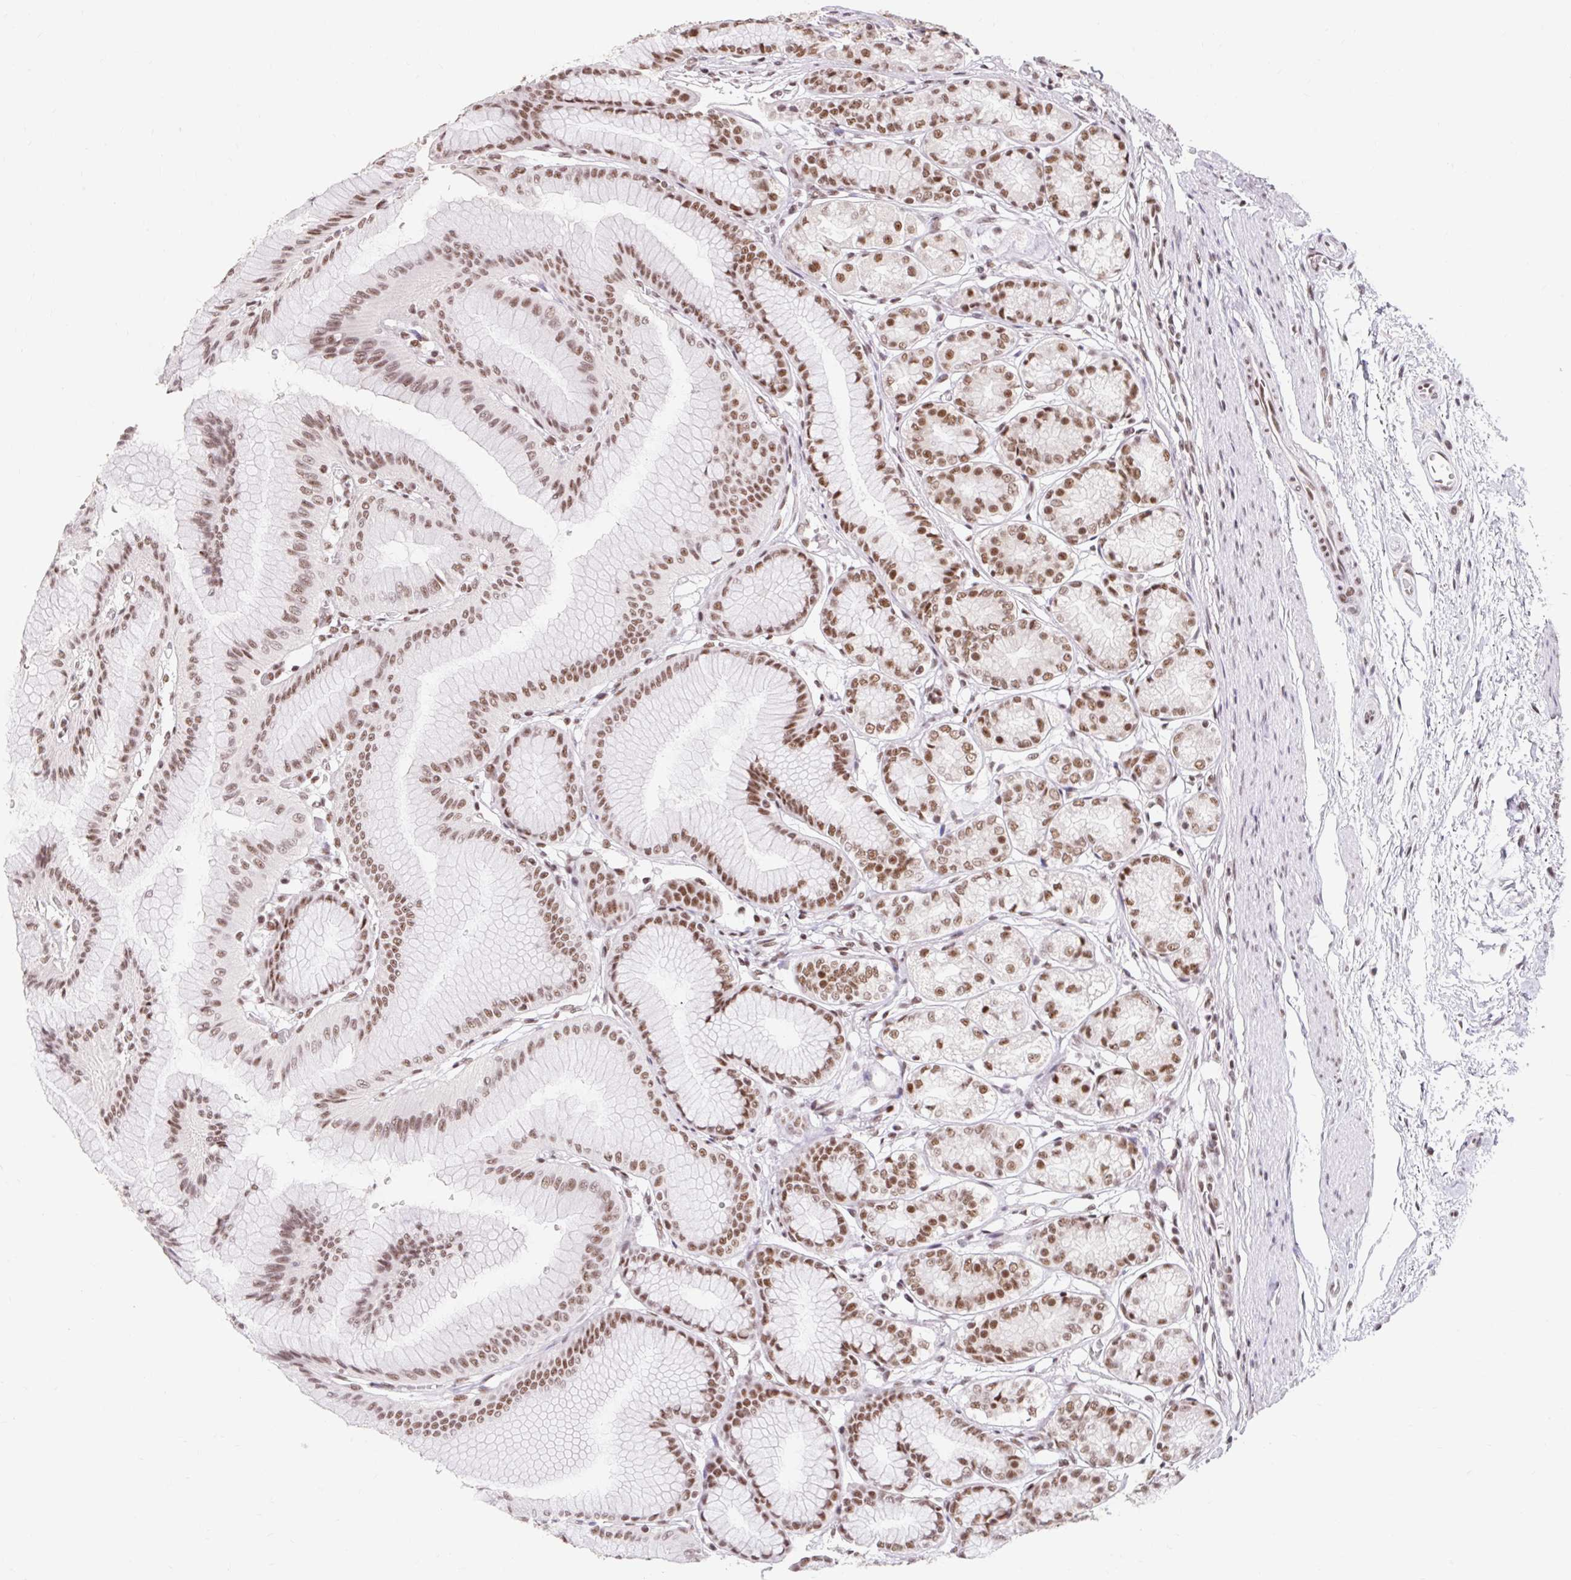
{"staining": {"intensity": "moderate", "quantity": ">75%", "location": "nuclear"}, "tissue": "stomach", "cell_type": "Glandular cells", "image_type": "normal", "snomed": [{"axis": "morphology", "description": "Normal tissue, NOS"}, {"axis": "morphology", "description": "Adenocarcinoma, NOS"}, {"axis": "morphology", "description": "Adenocarcinoma, High grade"}, {"axis": "topography", "description": "Stomach, upper"}, {"axis": "topography", "description": "Stomach"}], "caption": "Moderate nuclear protein positivity is seen in about >75% of glandular cells in stomach.", "gene": "SRSF10", "patient": {"sex": "female", "age": 65}}